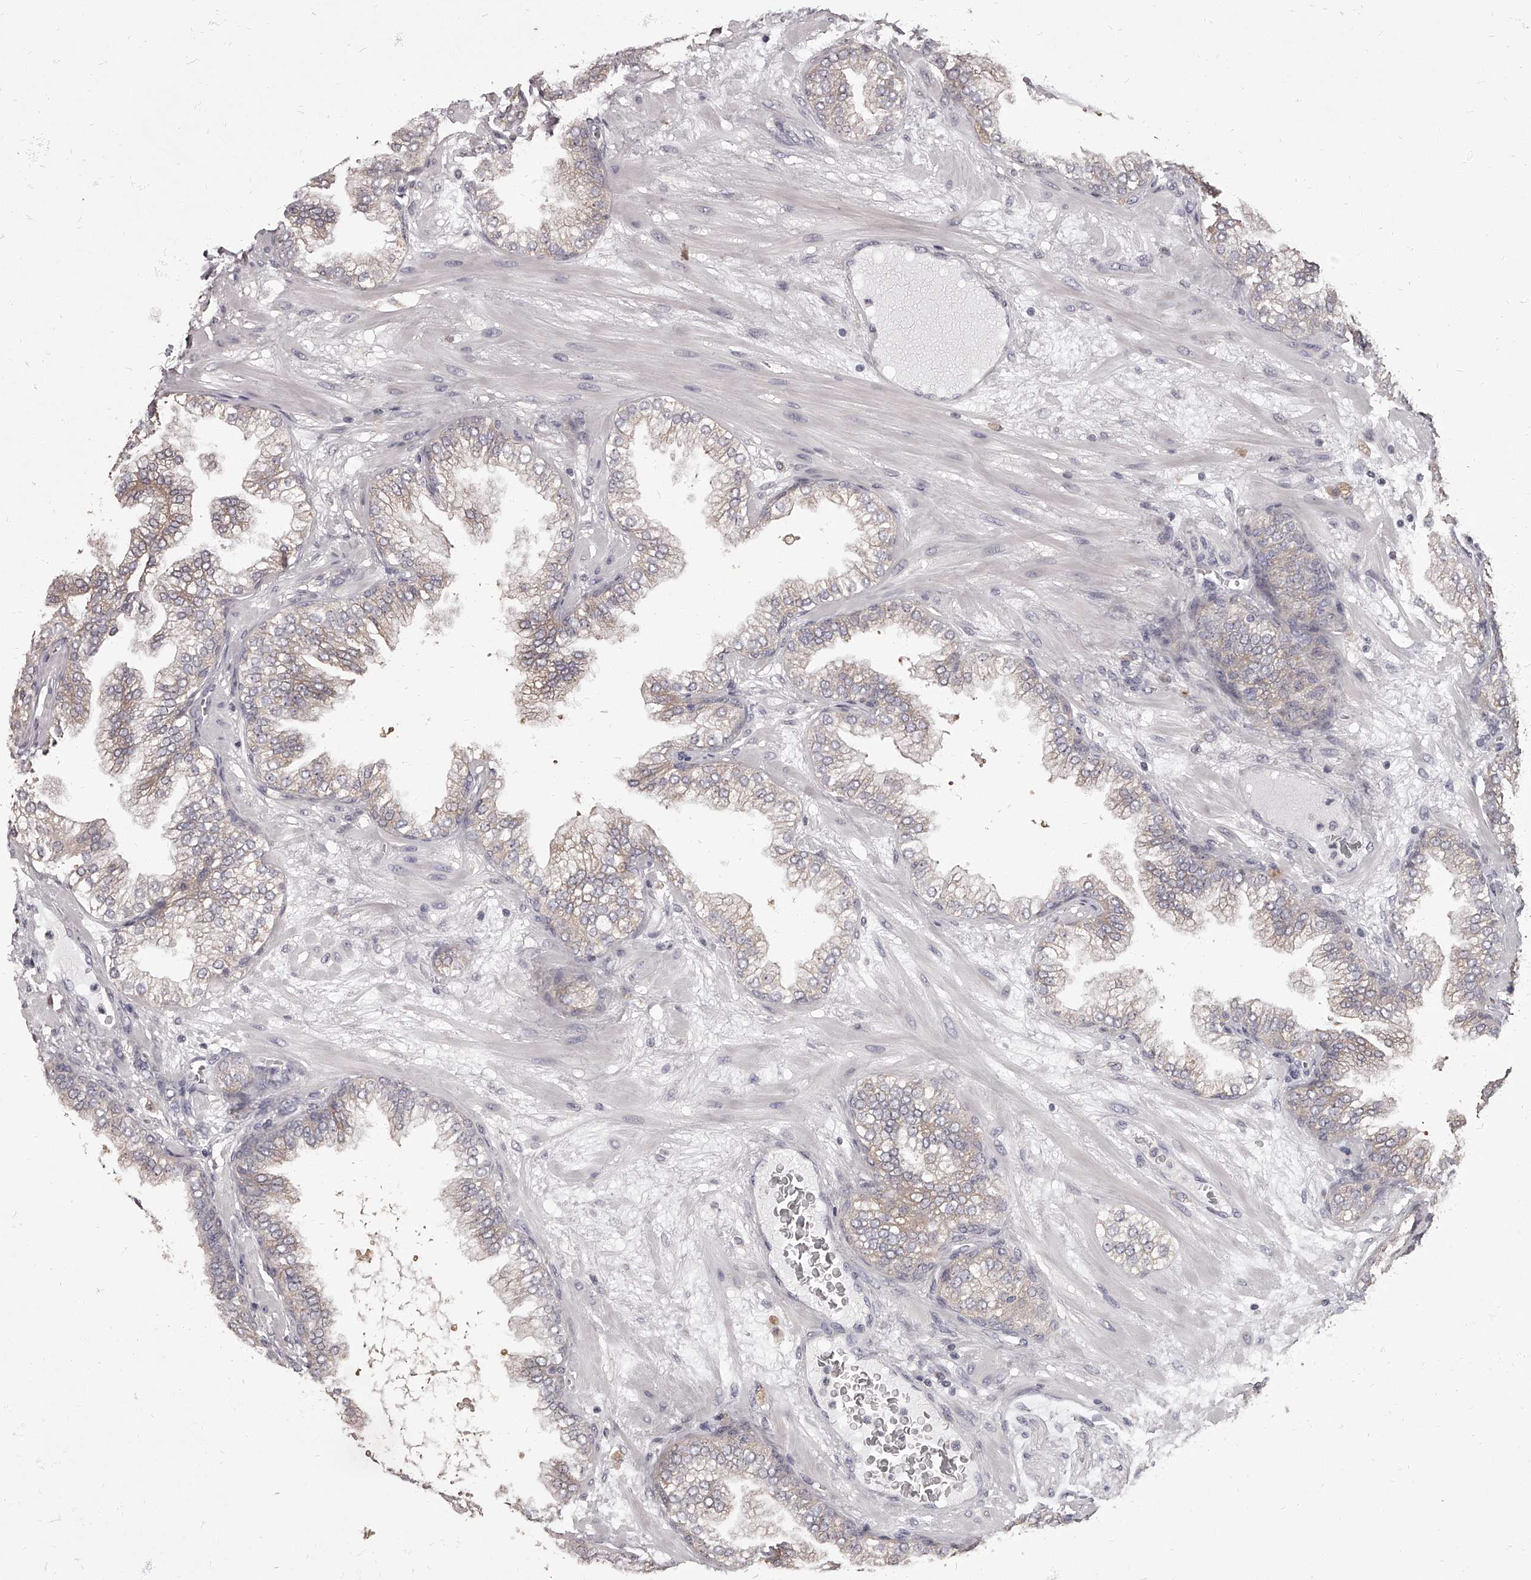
{"staining": {"intensity": "weak", "quantity": "<25%", "location": "cytoplasmic/membranous"}, "tissue": "prostate cancer", "cell_type": "Tumor cells", "image_type": "cancer", "snomed": [{"axis": "morphology", "description": "Adenocarcinoma, High grade"}, {"axis": "topography", "description": "Prostate"}], "caption": "Immunohistochemistry (IHC) of human high-grade adenocarcinoma (prostate) exhibits no positivity in tumor cells.", "gene": "APEH", "patient": {"sex": "male", "age": 58}}